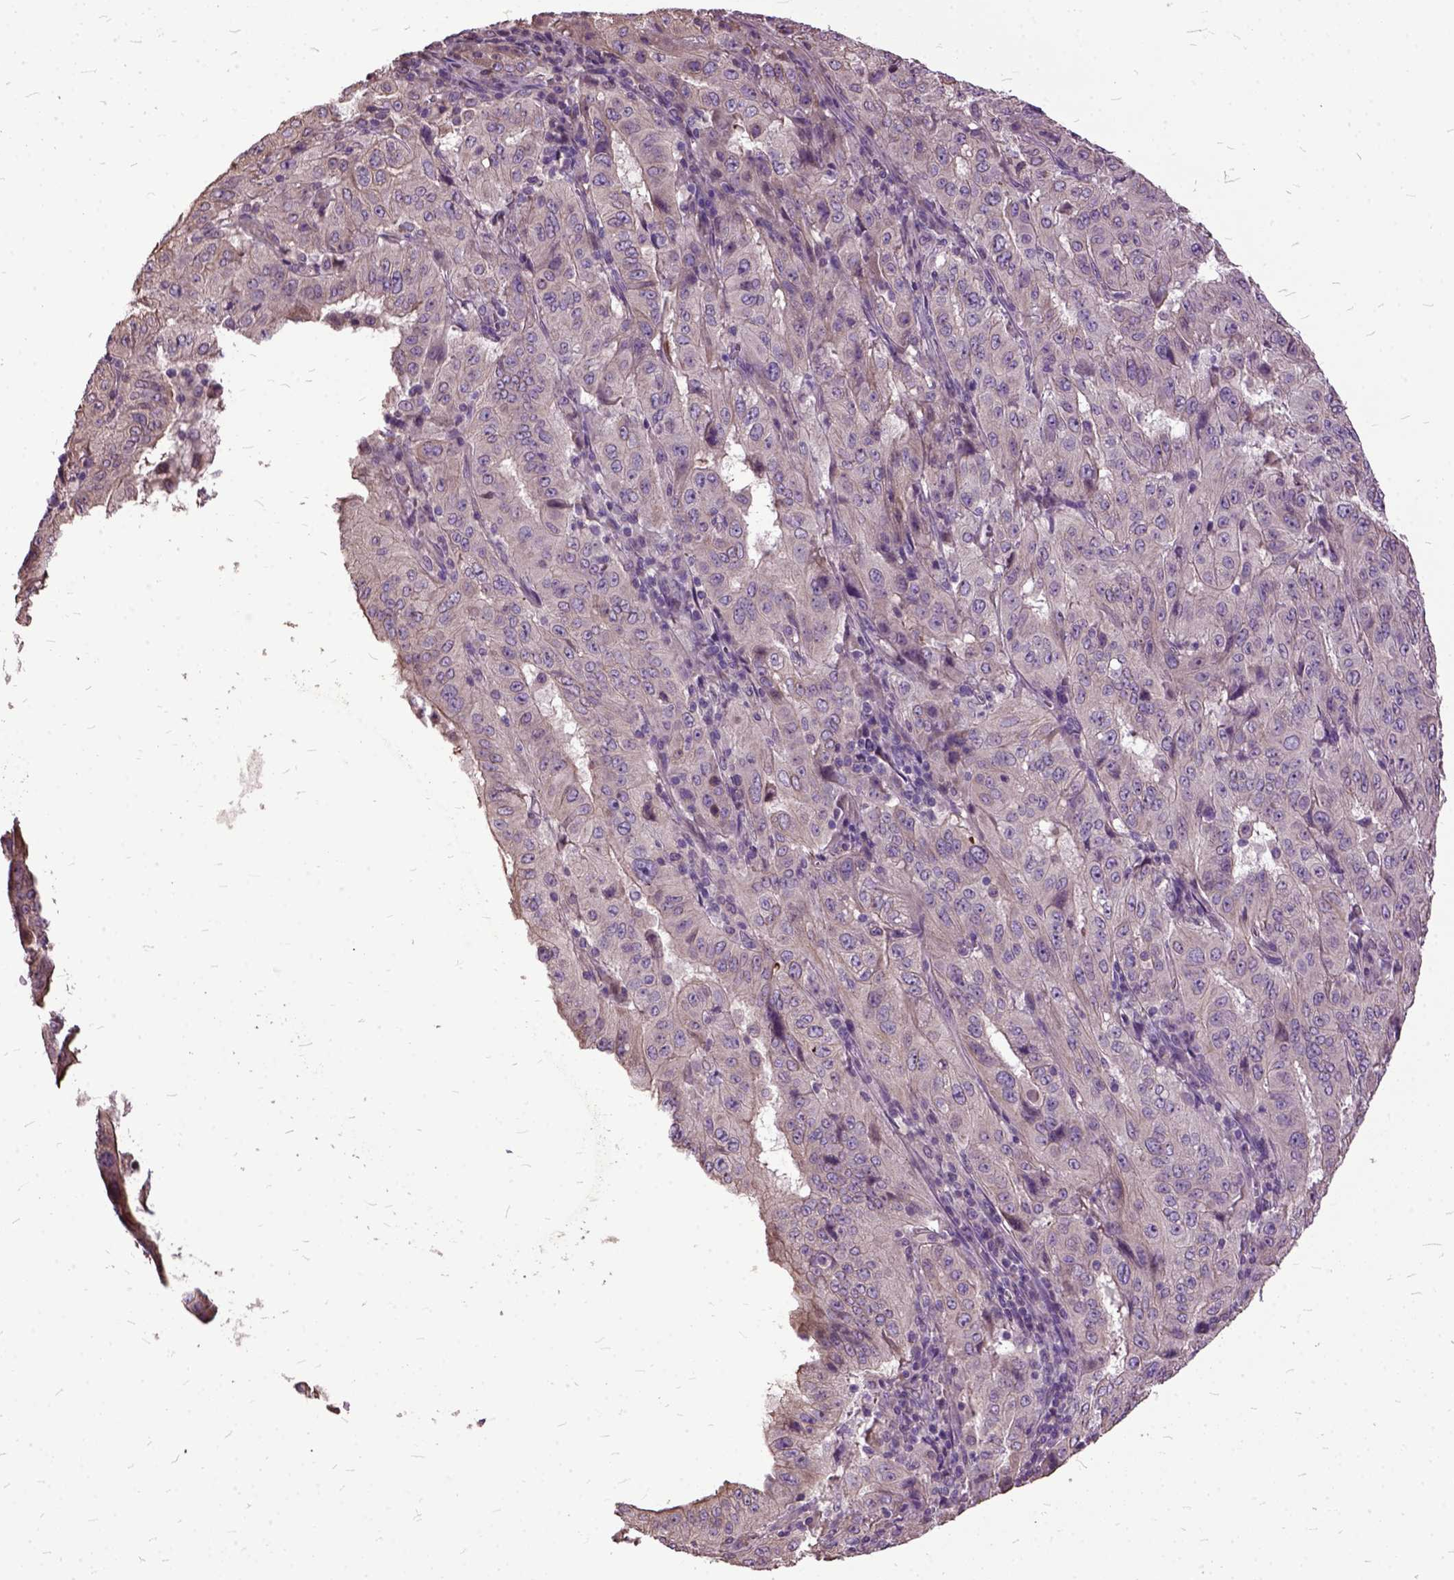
{"staining": {"intensity": "negative", "quantity": "none", "location": "none"}, "tissue": "pancreatic cancer", "cell_type": "Tumor cells", "image_type": "cancer", "snomed": [{"axis": "morphology", "description": "Adenocarcinoma, NOS"}, {"axis": "topography", "description": "Pancreas"}], "caption": "Immunohistochemical staining of pancreatic cancer demonstrates no significant expression in tumor cells. The staining is performed using DAB brown chromogen with nuclei counter-stained in using hematoxylin.", "gene": "AREG", "patient": {"sex": "male", "age": 63}}